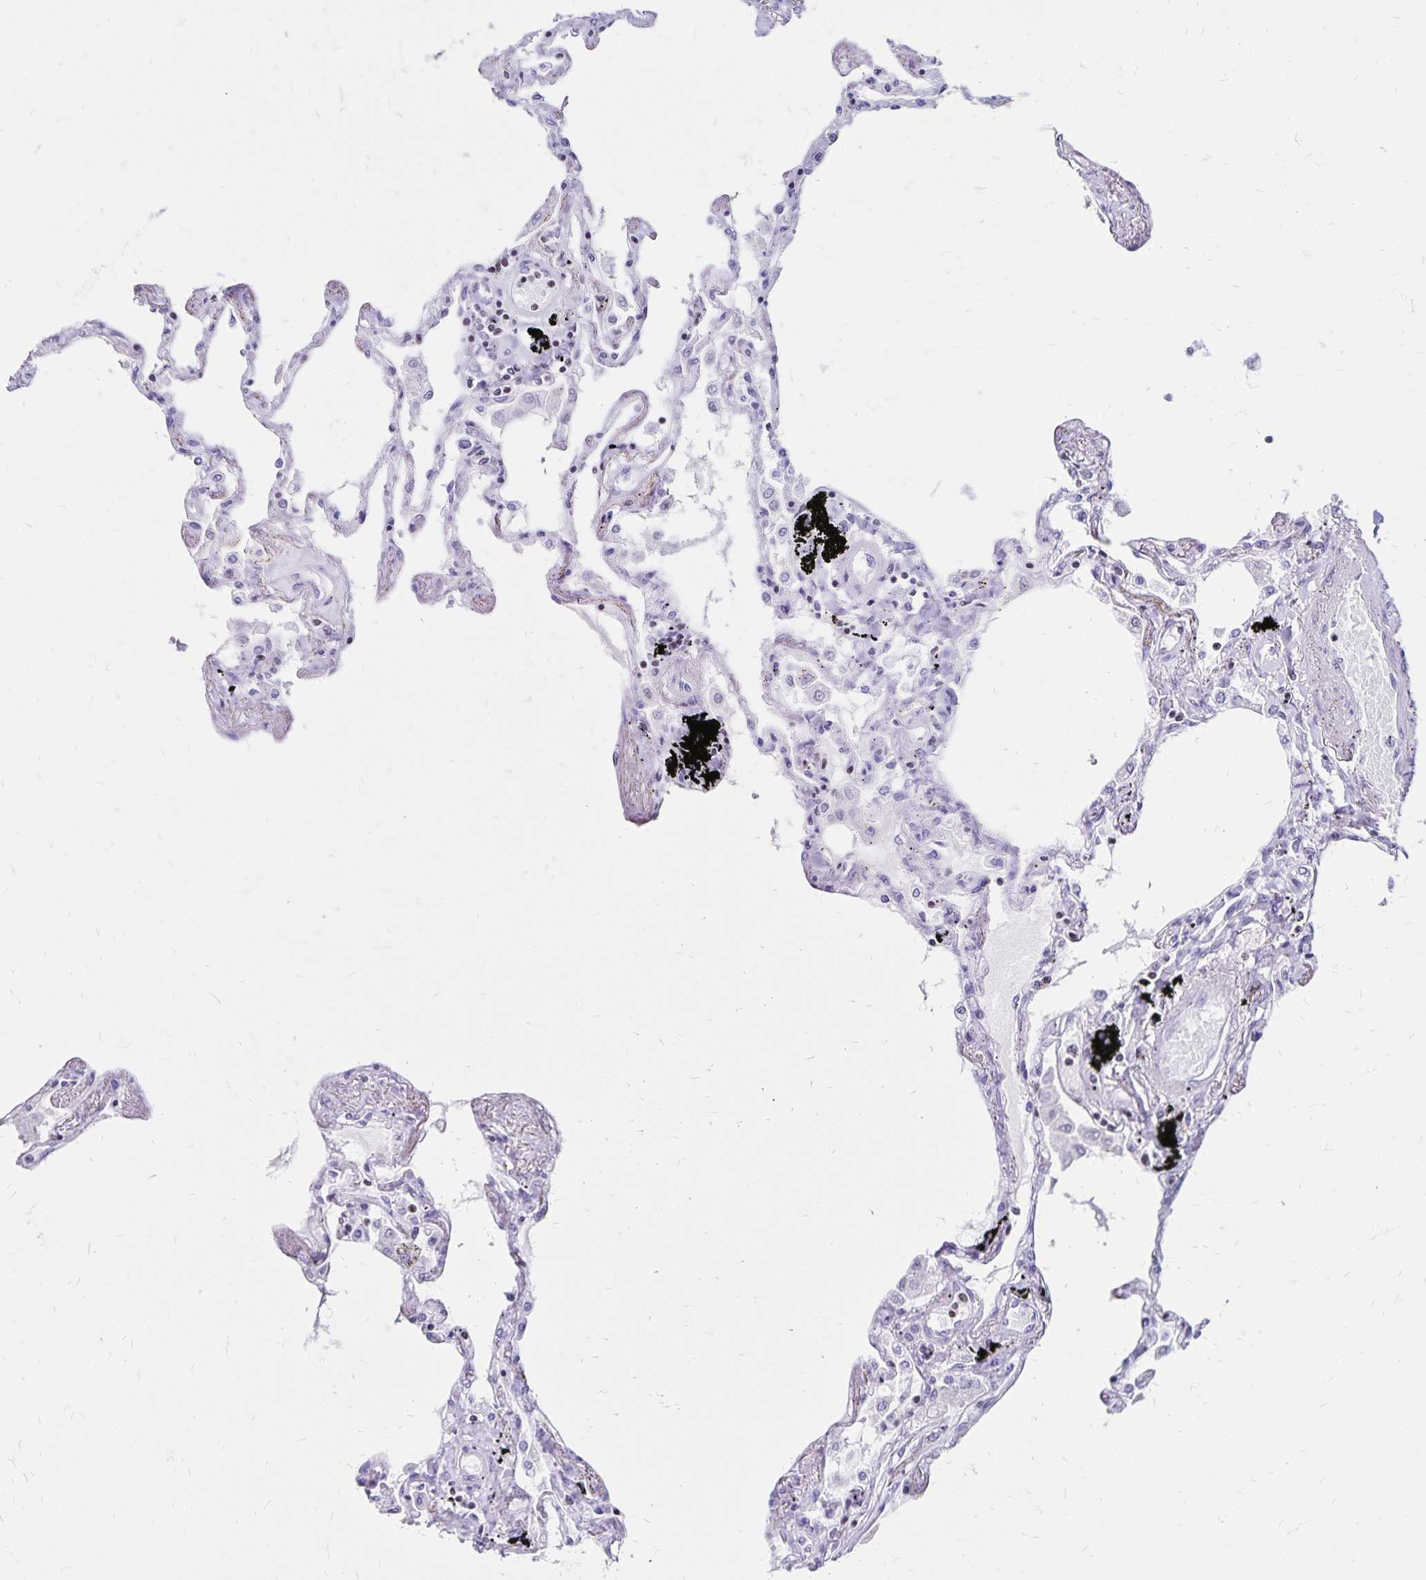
{"staining": {"intensity": "negative", "quantity": "none", "location": "none"}, "tissue": "lung", "cell_type": "Alveolar cells", "image_type": "normal", "snomed": [{"axis": "morphology", "description": "Normal tissue, NOS"}, {"axis": "morphology", "description": "Adenocarcinoma, NOS"}, {"axis": "topography", "description": "Cartilage tissue"}, {"axis": "topography", "description": "Lung"}], "caption": "Immunohistochemical staining of normal human lung exhibits no significant staining in alveolar cells.", "gene": "IKZF1", "patient": {"sex": "female", "age": 67}}